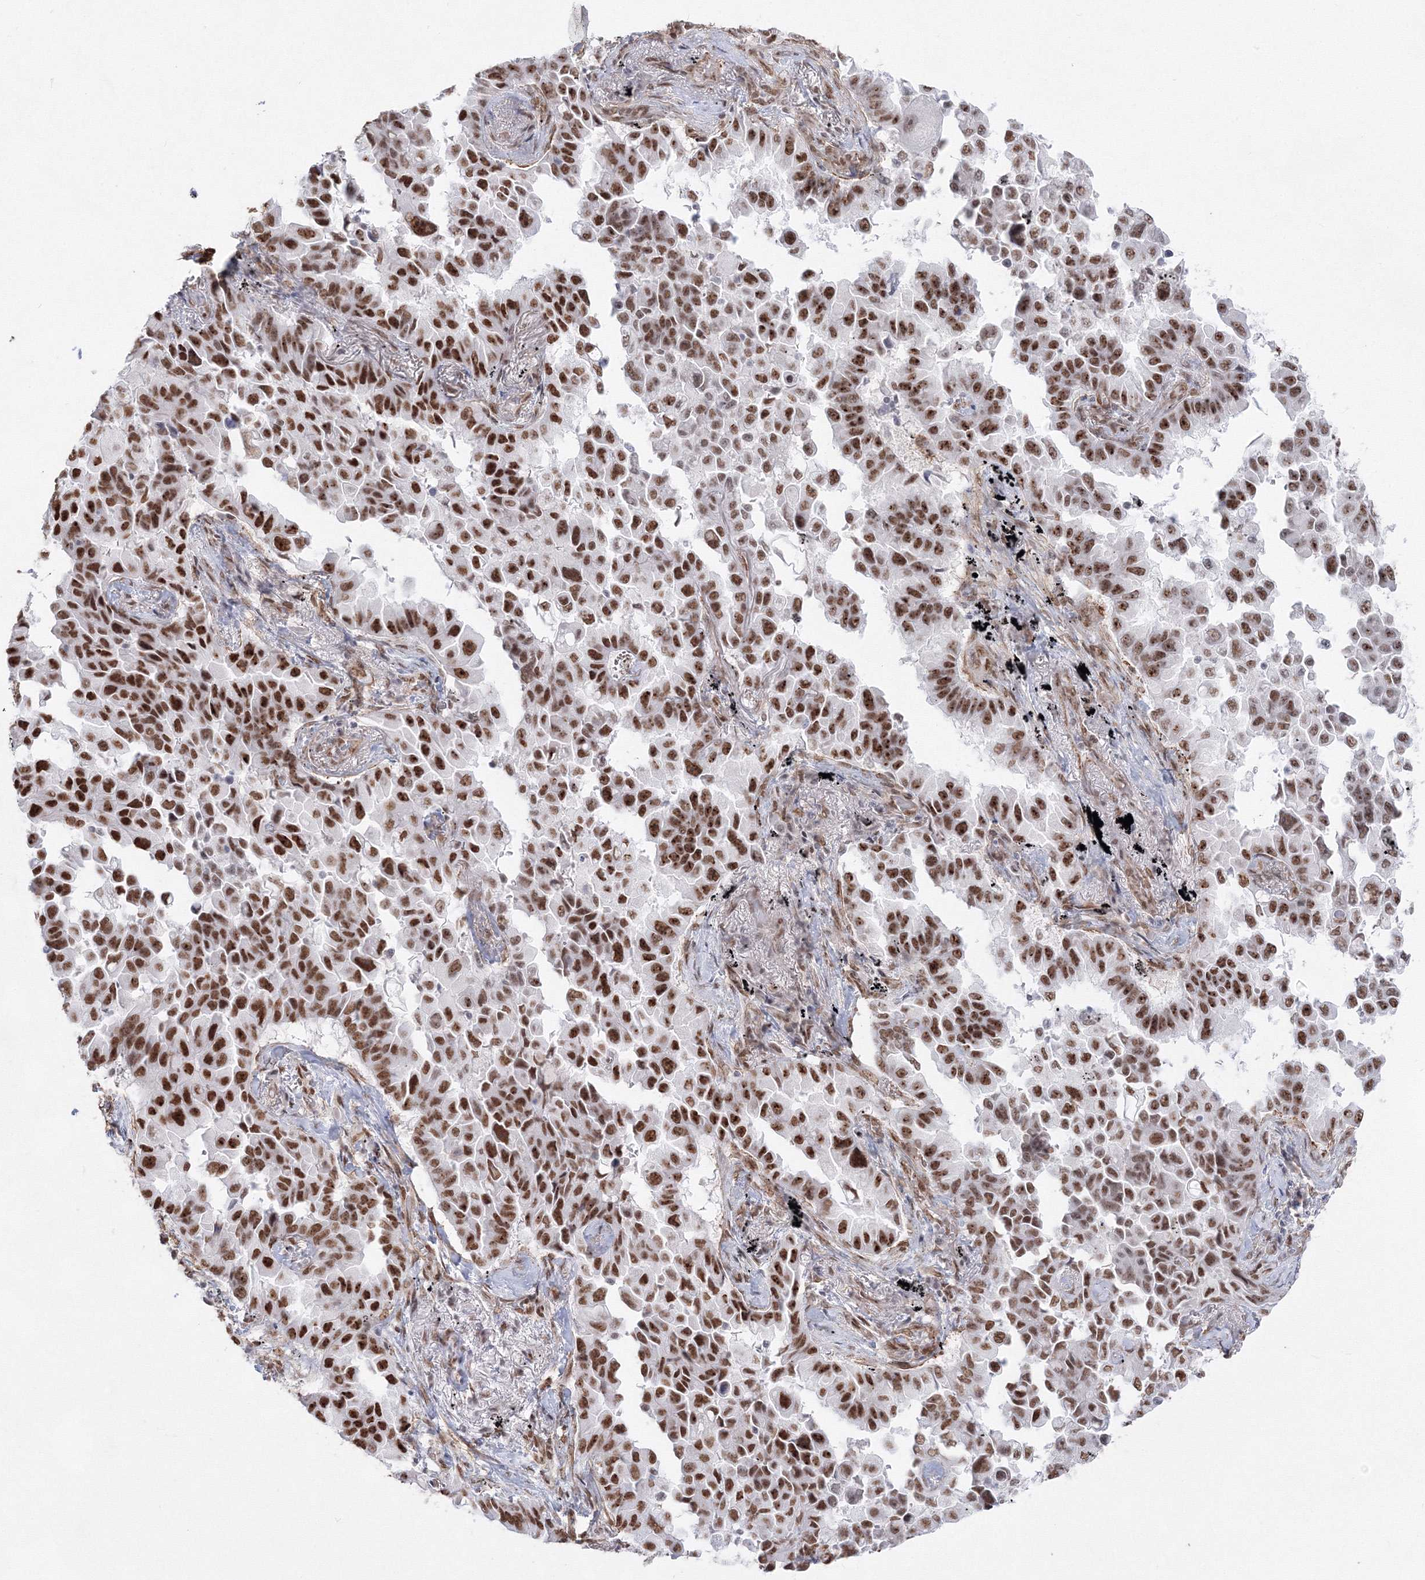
{"staining": {"intensity": "strong", "quantity": ">75%", "location": "nuclear"}, "tissue": "lung cancer", "cell_type": "Tumor cells", "image_type": "cancer", "snomed": [{"axis": "morphology", "description": "Adenocarcinoma, NOS"}, {"axis": "topography", "description": "Lung"}], "caption": "Immunohistochemistry (IHC) of lung cancer (adenocarcinoma) shows high levels of strong nuclear positivity in approximately >75% of tumor cells. The staining was performed using DAB (3,3'-diaminobenzidine), with brown indicating positive protein expression. Nuclei are stained blue with hematoxylin.", "gene": "ZNF638", "patient": {"sex": "female", "age": 67}}